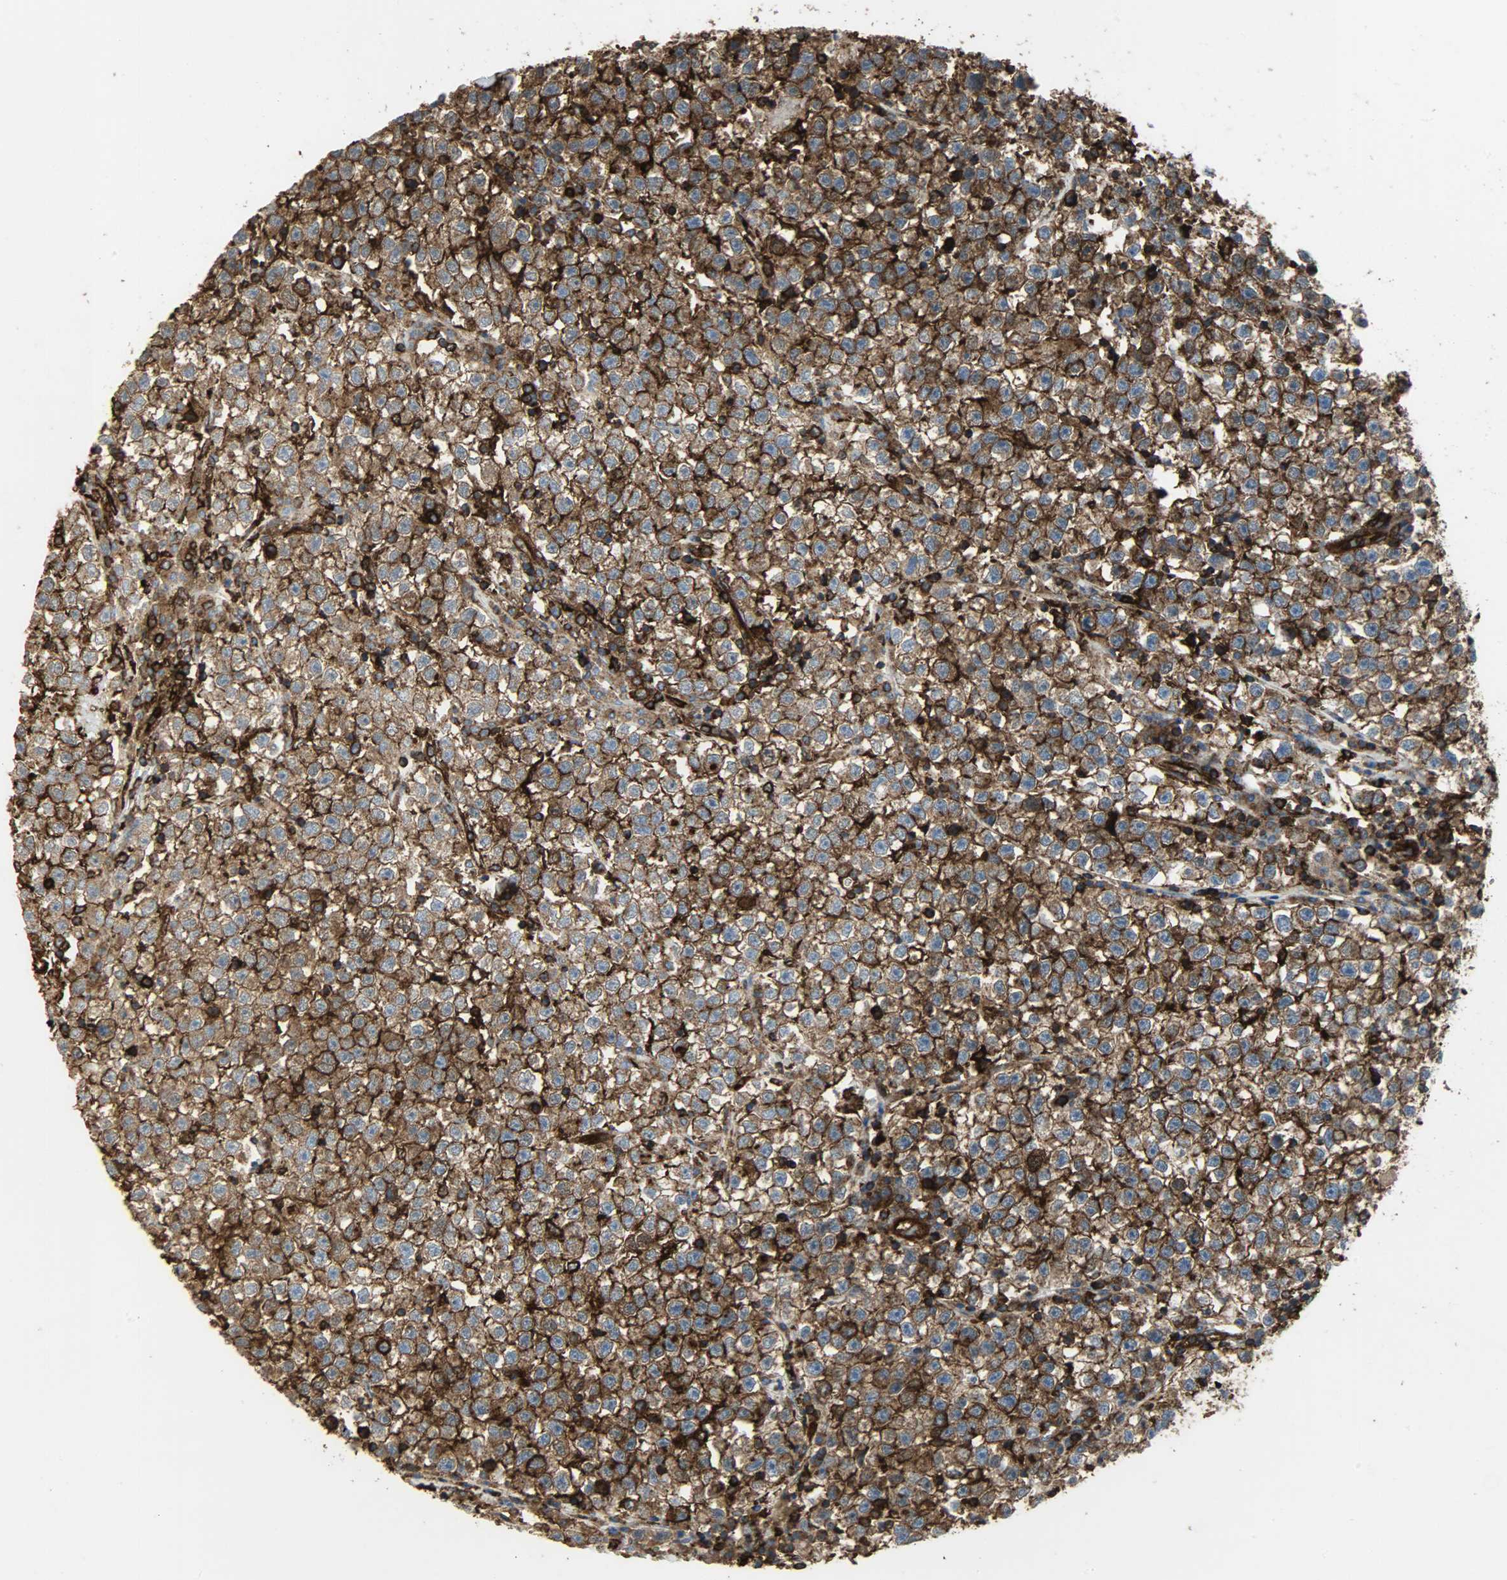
{"staining": {"intensity": "strong", "quantity": ">75%", "location": "cytoplasmic/membranous"}, "tissue": "testis cancer", "cell_type": "Tumor cells", "image_type": "cancer", "snomed": [{"axis": "morphology", "description": "Seminoma, NOS"}, {"axis": "topography", "description": "Testis"}], "caption": "High-magnification brightfield microscopy of testis cancer (seminoma) stained with DAB (3,3'-diaminobenzidine) (brown) and counterstained with hematoxylin (blue). tumor cells exhibit strong cytoplasmic/membranous expression is identified in about>75% of cells.", "gene": "VASP", "patient": {"sex": "male", "age": 22}}